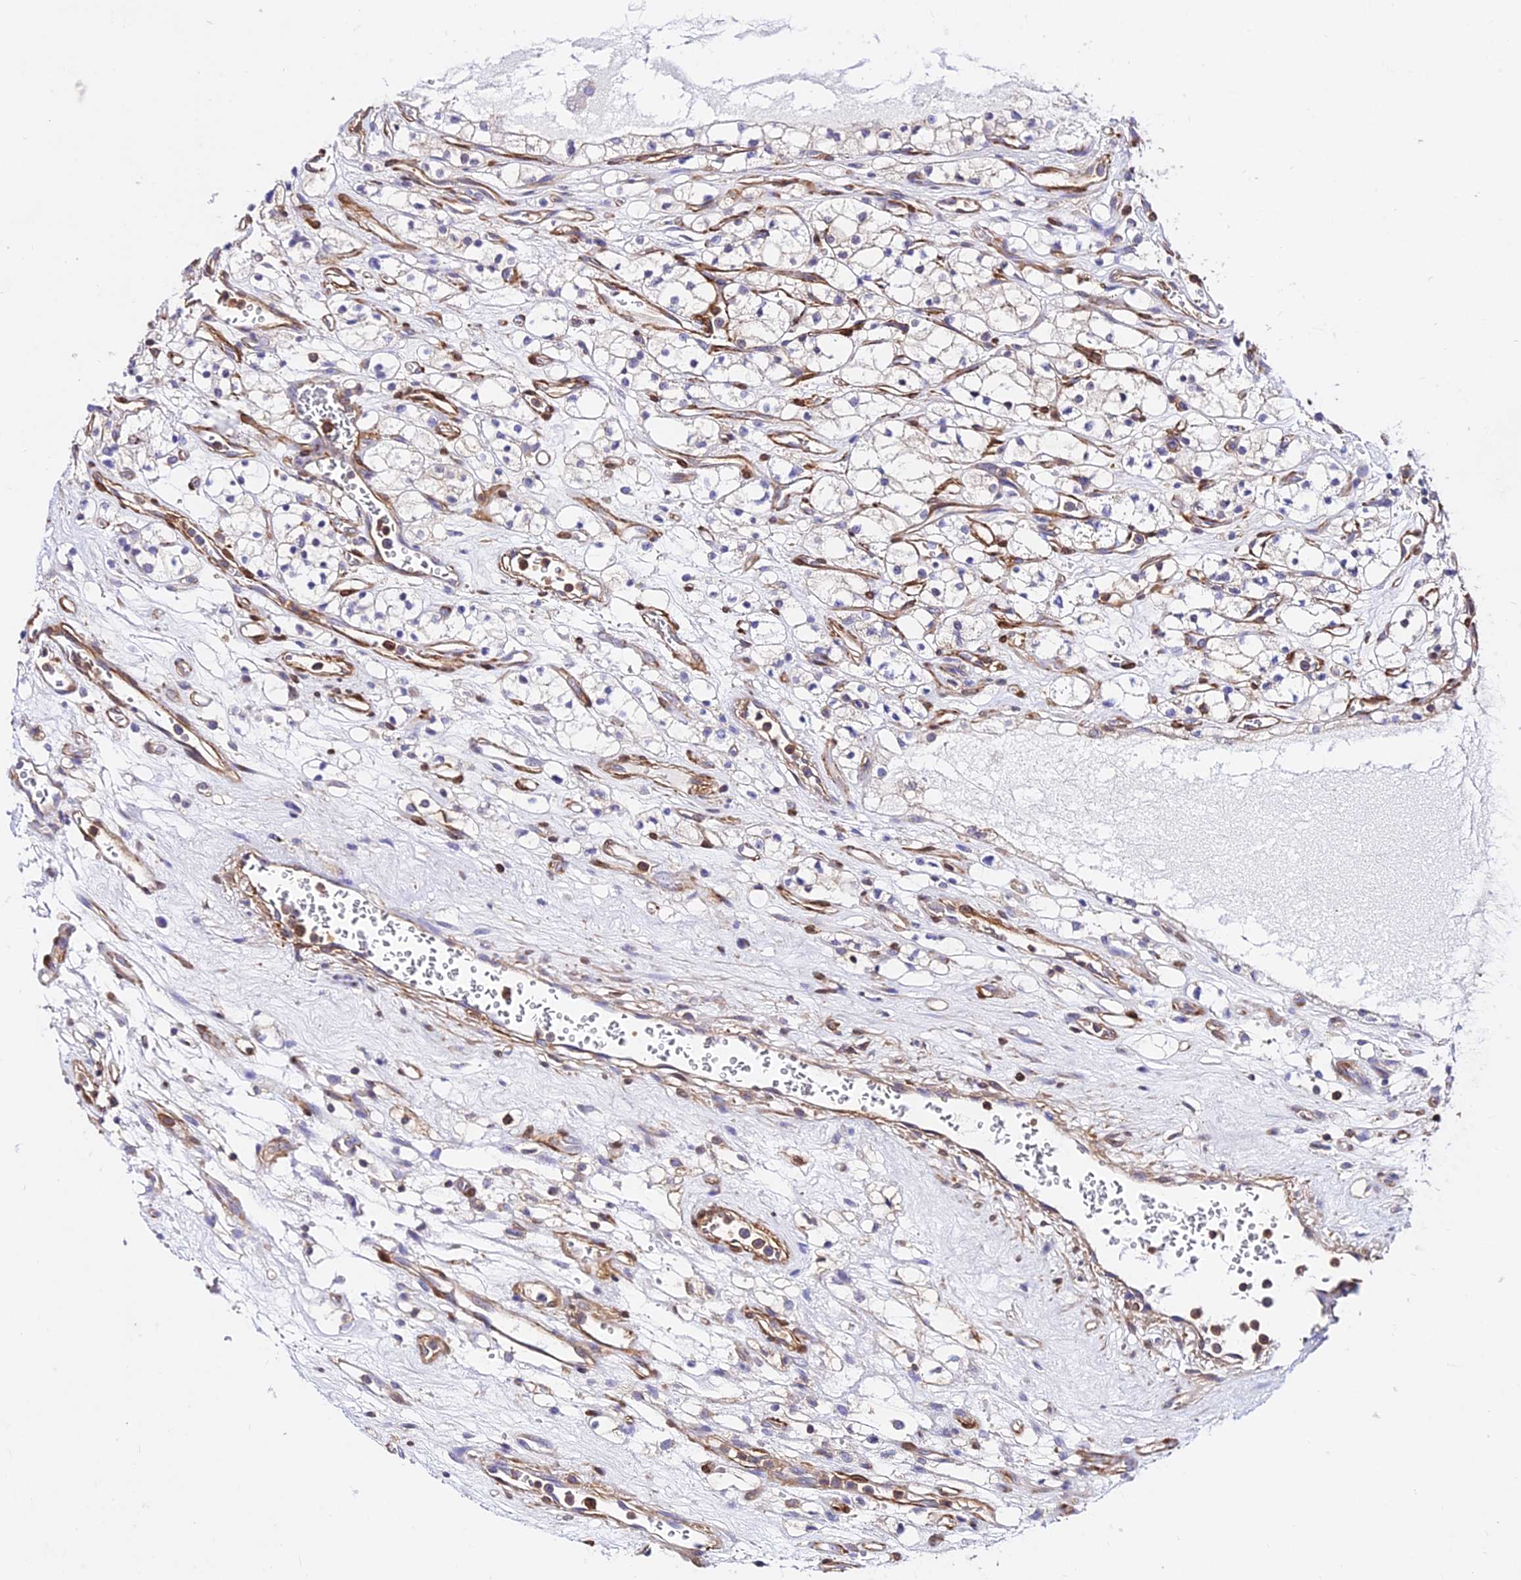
{"staining": {"intensity": "negative", "quantity": "none", "location": "none"}, "tissue": "renal cancer", "cell_type": "Tumor cells", "image_type": "cancer", "snomed": [{"axis": "morphology", "description": "Adenocarcinoma, NOS"}, {"axis": "topography", "description": "Kidney"}], "caption": "Immunohistochemistry (IHC) of renal adenocarcinoma reveals no positivity in tumor cells.", "gene": "CSRP1", "patient": {"sex": "female", "age": 69}}